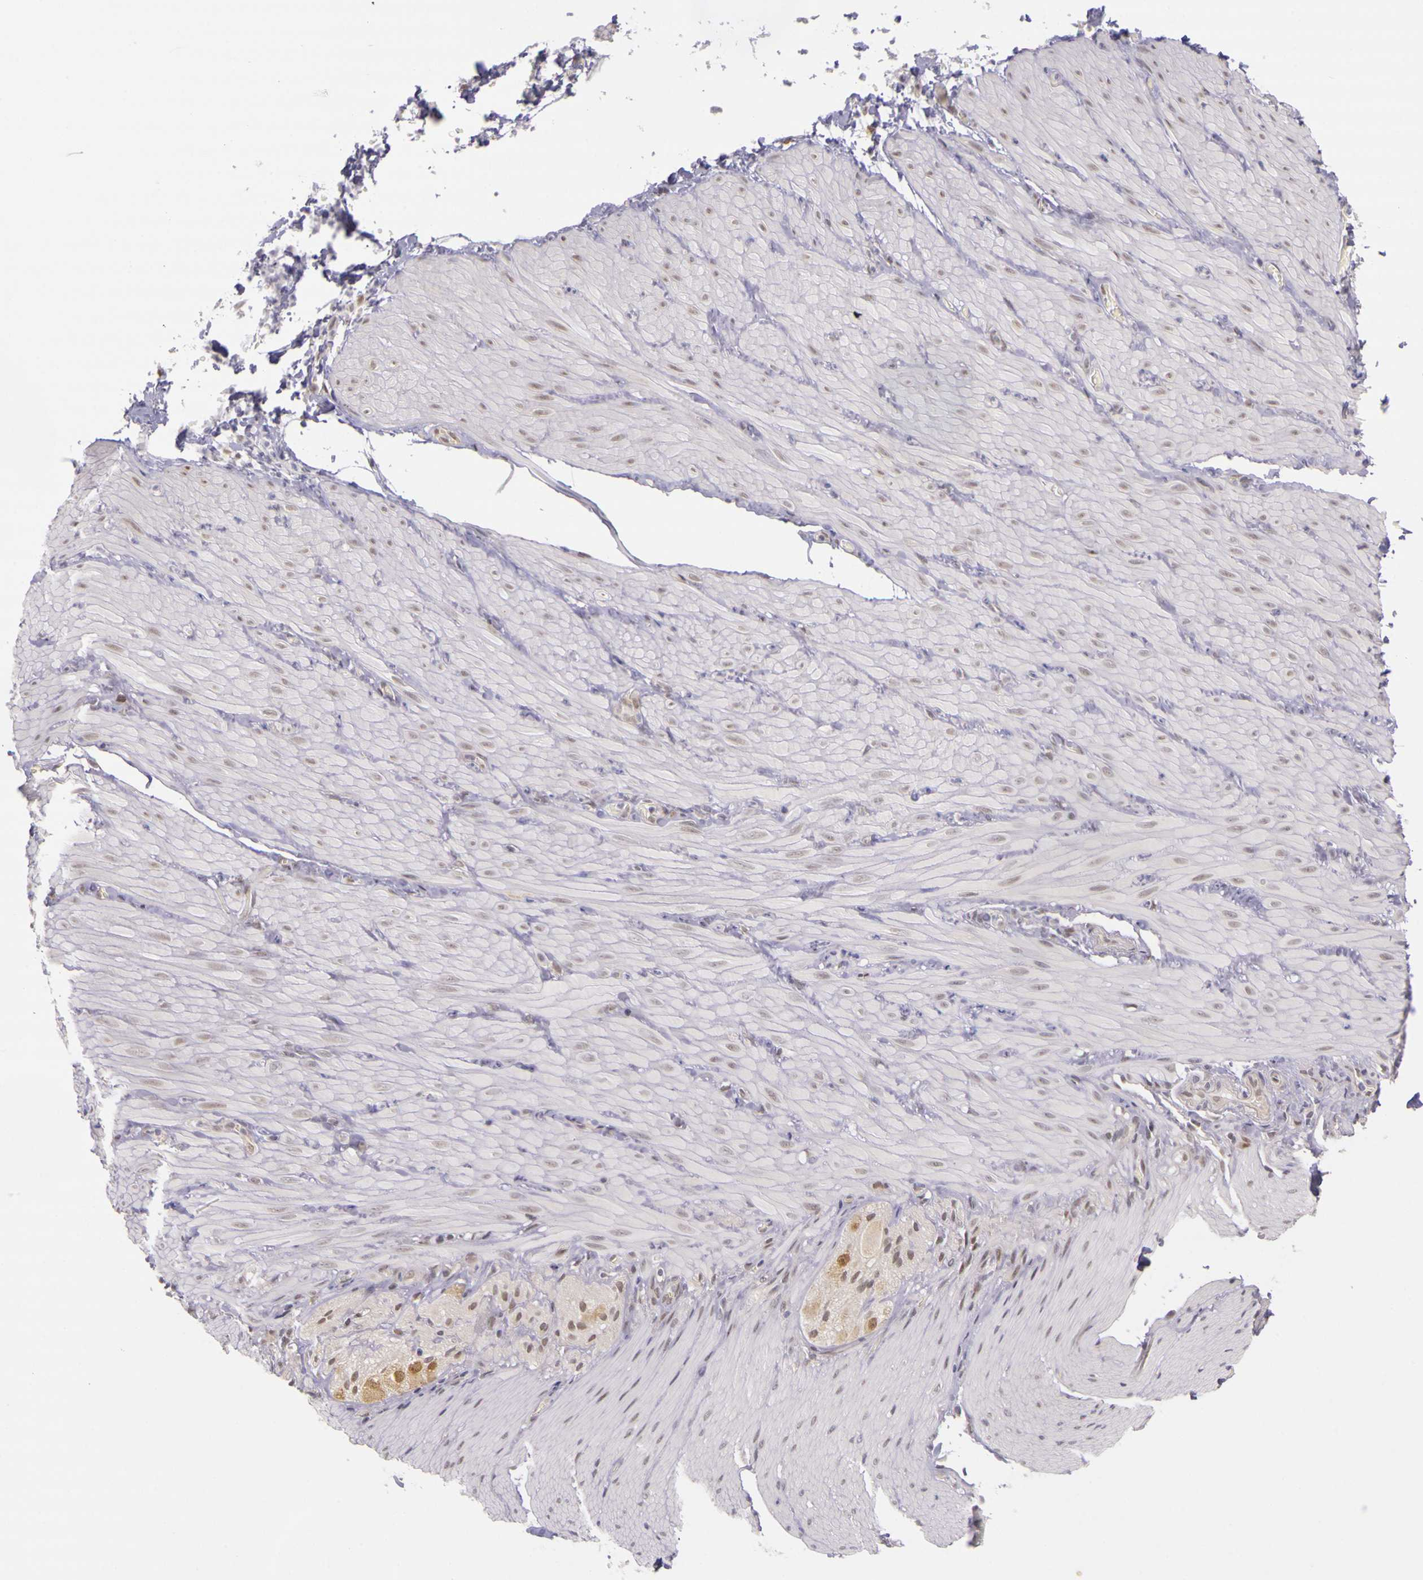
{"staining": {"intensity": "weak", "quantity": "25%-75%", "location": "nuclear"}, "tissue": "smooth muscle", "cell_type": "Smooth muscle cells", "image_type": "normal", "snomed": [{"axis": "morphology", "description": "Normal tissue, NOS"}, {"axis": "topography", "description": "Duodenum"}], "caption": "Immunohistochemical staining of benign smooth muscle displays low levels of weak nuclear staining in approximately 25%-75% of smooth muscle cells. The protein of interest is stained brown, and the nuclei are stained in blue (DAB (3,3'-diaminobenzidine) IHC with brightfield microscopy, high magnification).", "gene": "WDR13", "patient": {"sex": "male", "age": 63}}